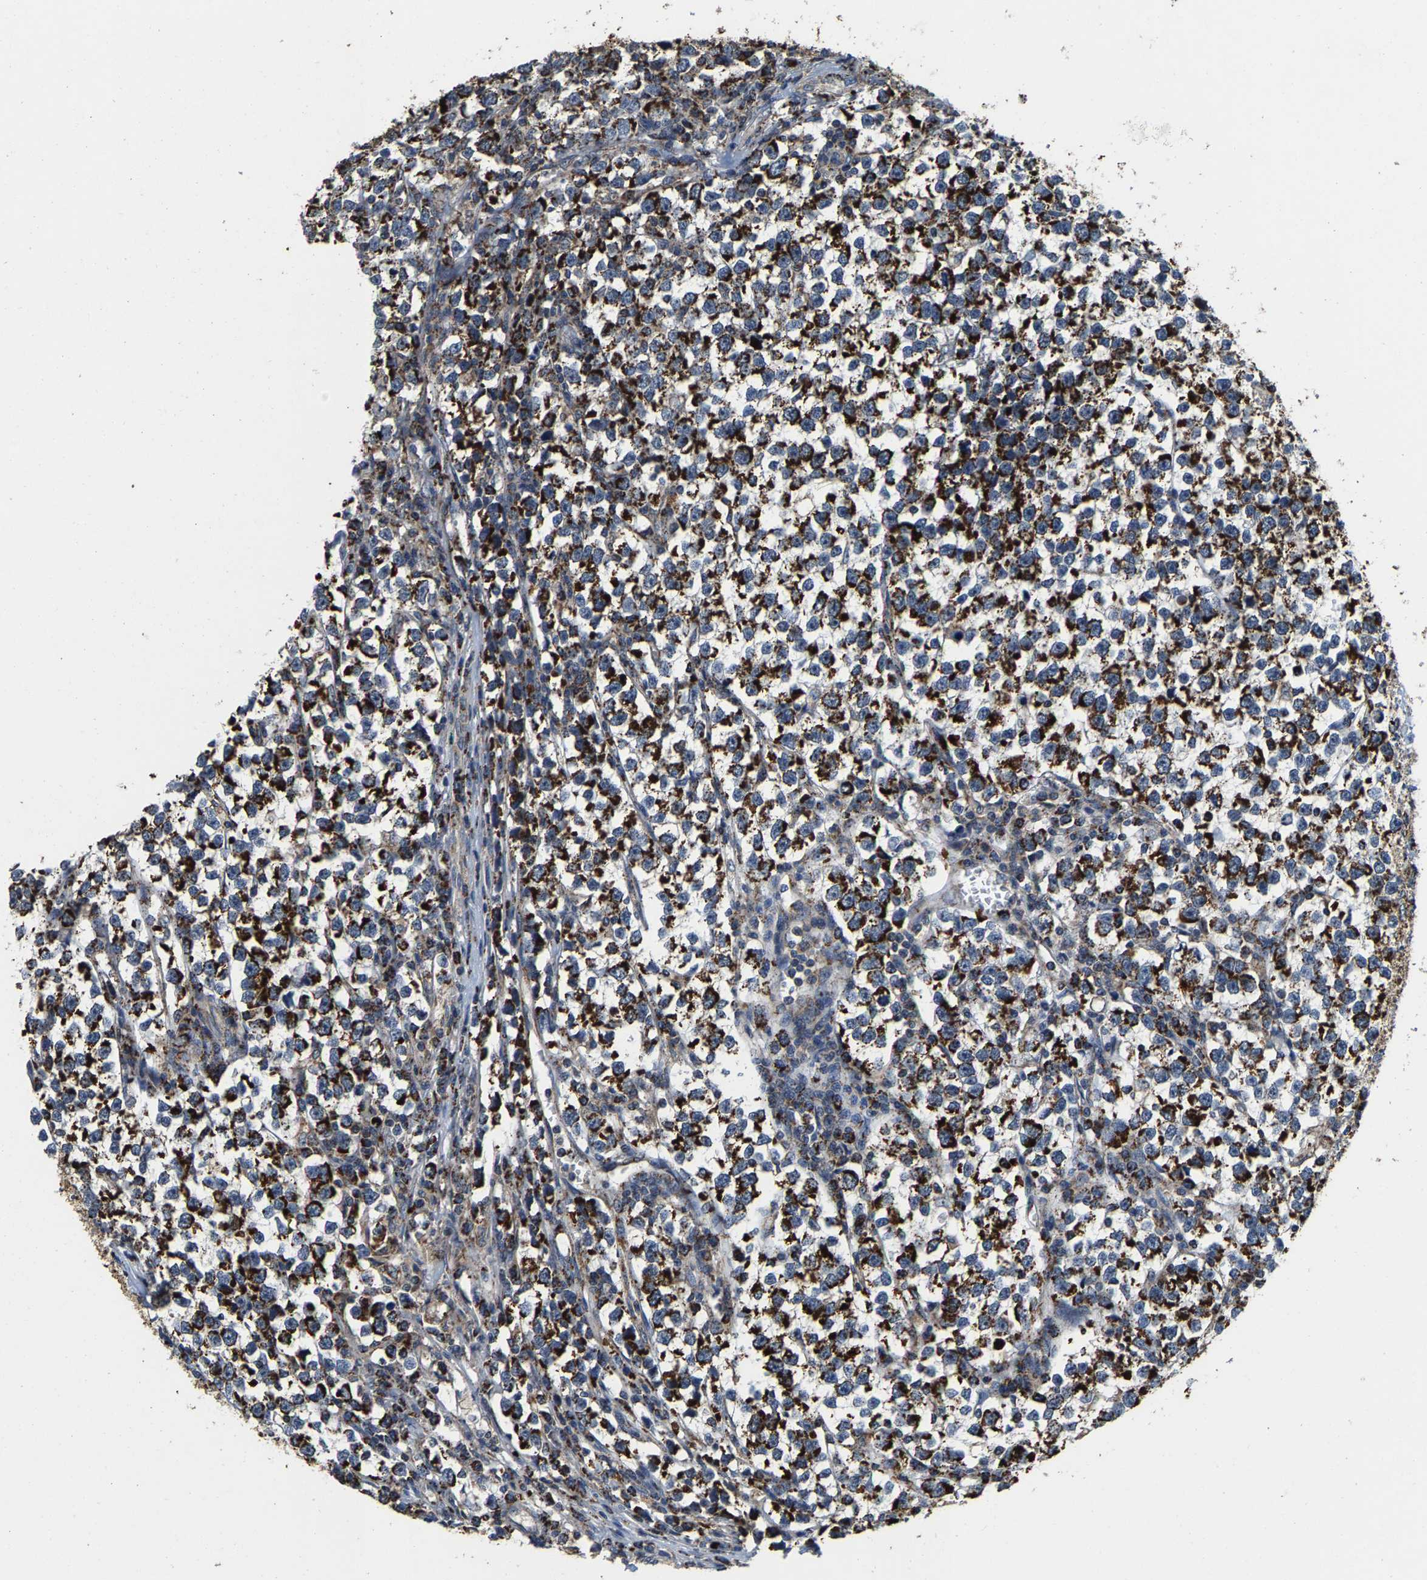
{"staining": {"intensity": "strong", "quantity": ">75%", "location": "cytoplasmic/membranous"}, "tissue": "testis cancer", "cell_type": "Tumor cells", "image_type": "cancer", "snomed": [{"axis": "morphology", "description": "Normal tissue, NOS"}, {"axis": "morphology", "description": "Seminoma, NOS"}, {"axis": "topography", "description": "Testis"}], "caption": "DAB (3,3'-diaminobenzidine) immunohistochemical staining of seminoma (testis) shows strong cytoplasmic/membranous protein positivity in approximately >75% of tumor cells.", "gene": "SHMT2", "patient": {"sex": "male", "age": 43}}